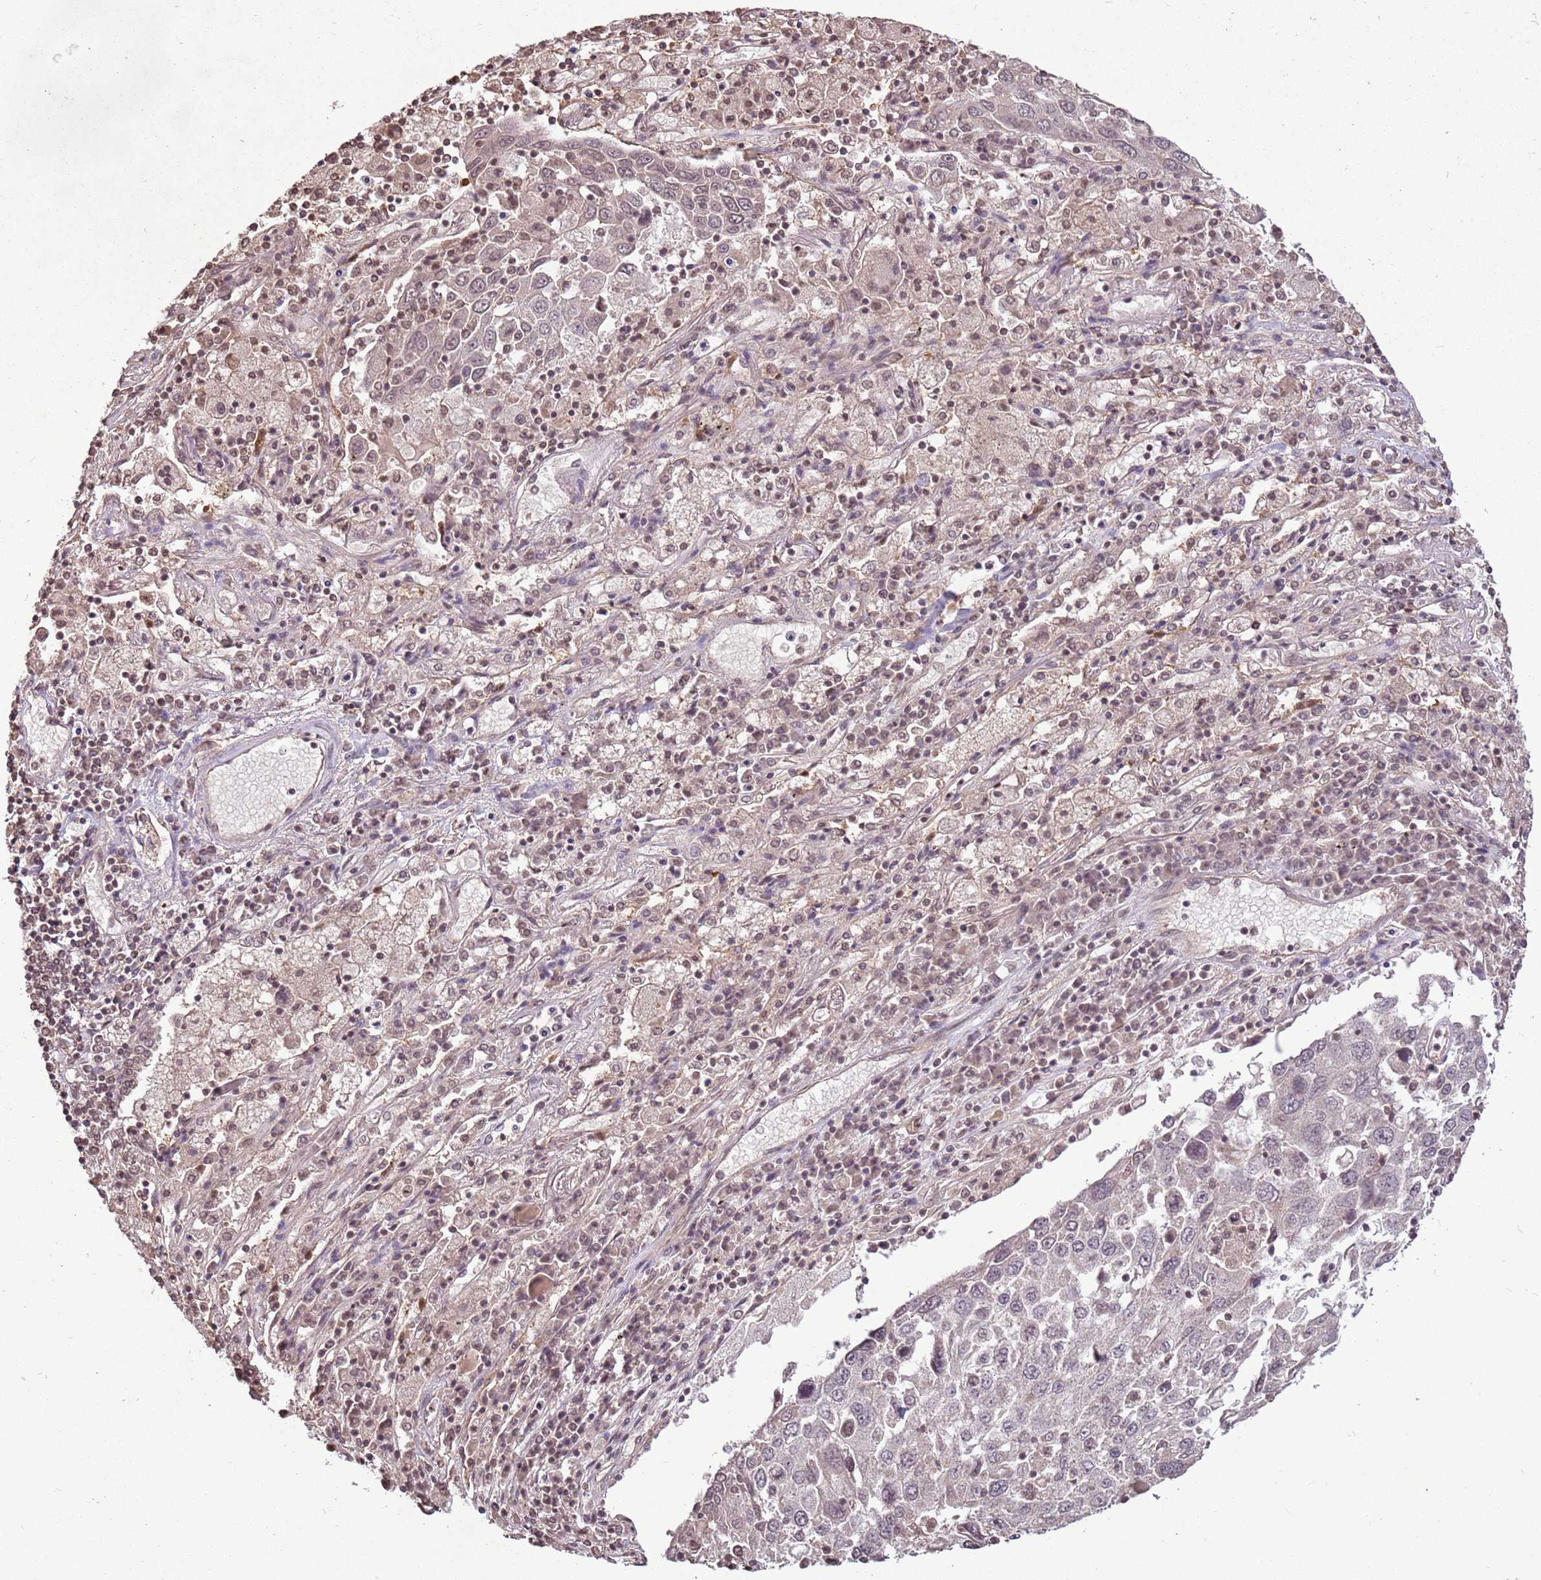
{"staining": {"intensity": "weak", "quantity": "<25%", "location": "nuclear"}, "tissue": "lung cancer", "cell_type": "Tumor cells", "image_type": "cancer", "snomed": [{"axis": "morphology", "description": "Squamous cell carcinoma, NOS"}, {"axis": "topography", "description": "Lung"}], "caption": "Tumor cells are negative for brown protein staining in squamous cell carcinoma (lung). Nuclei are stained in blue.", "gene": "CAPN9", "patient": {"sex": "male", "age": 65}}